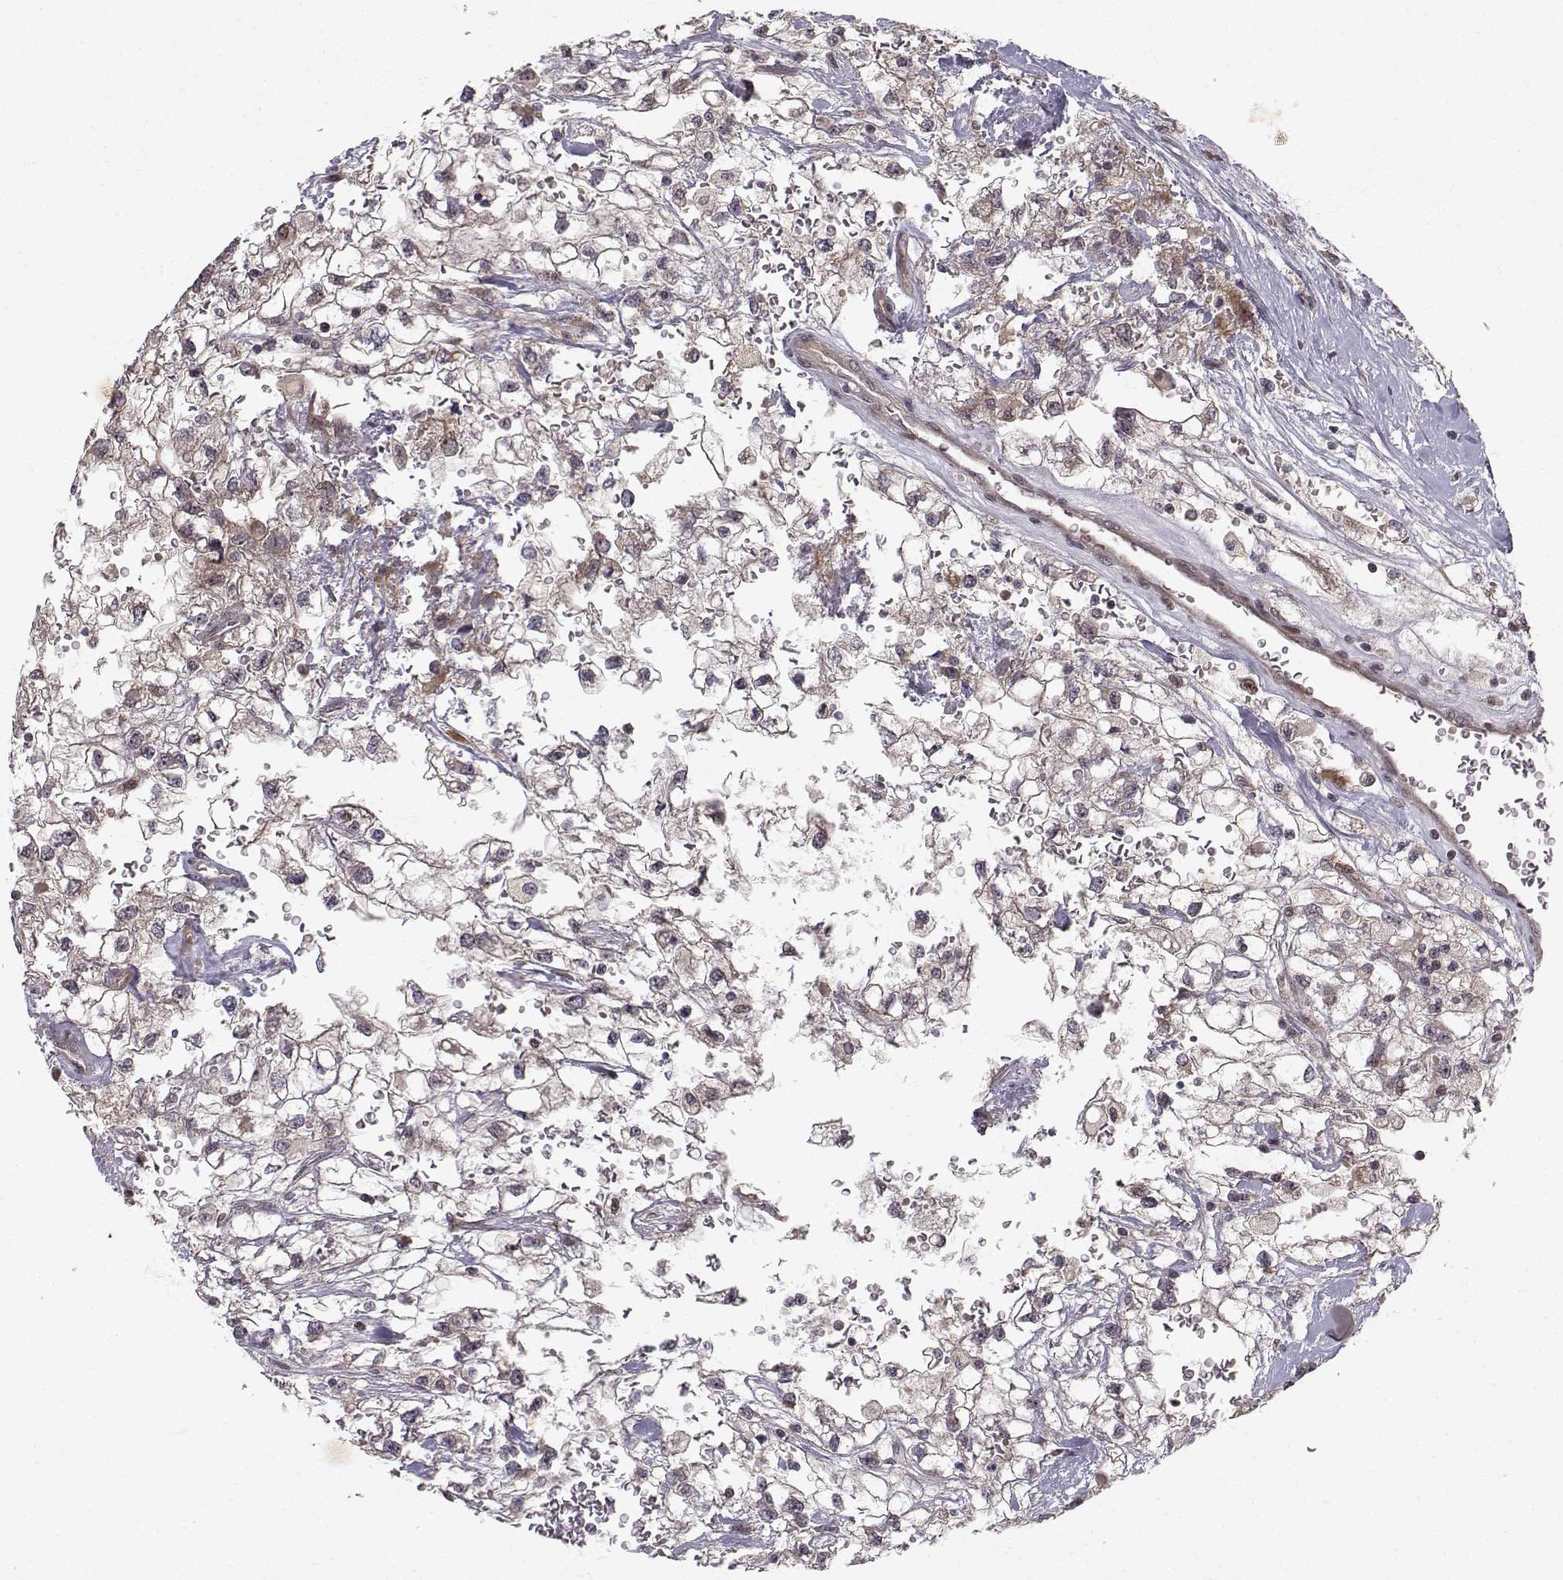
{"staining": {"intensity": "moderate", "quantity": "<25%", "location": "cytoplasmic/membranous"}, "tissue": "renal cancer", "cell_type": "Tumor cells", "image_type": "cancer", "snomed": [{"axis": "morphology", "description": "Adenocarcinoma, NOS"}, {"axis": "topography", "description": "Kidney"}], "caption": "Protein analysis of renal cancer tissue displays moderate cytoplasmic/membranous positivity in approximately <25% of tumor cells.", "gene": "APC", "patient": {"sex": "male", "age": 59}}